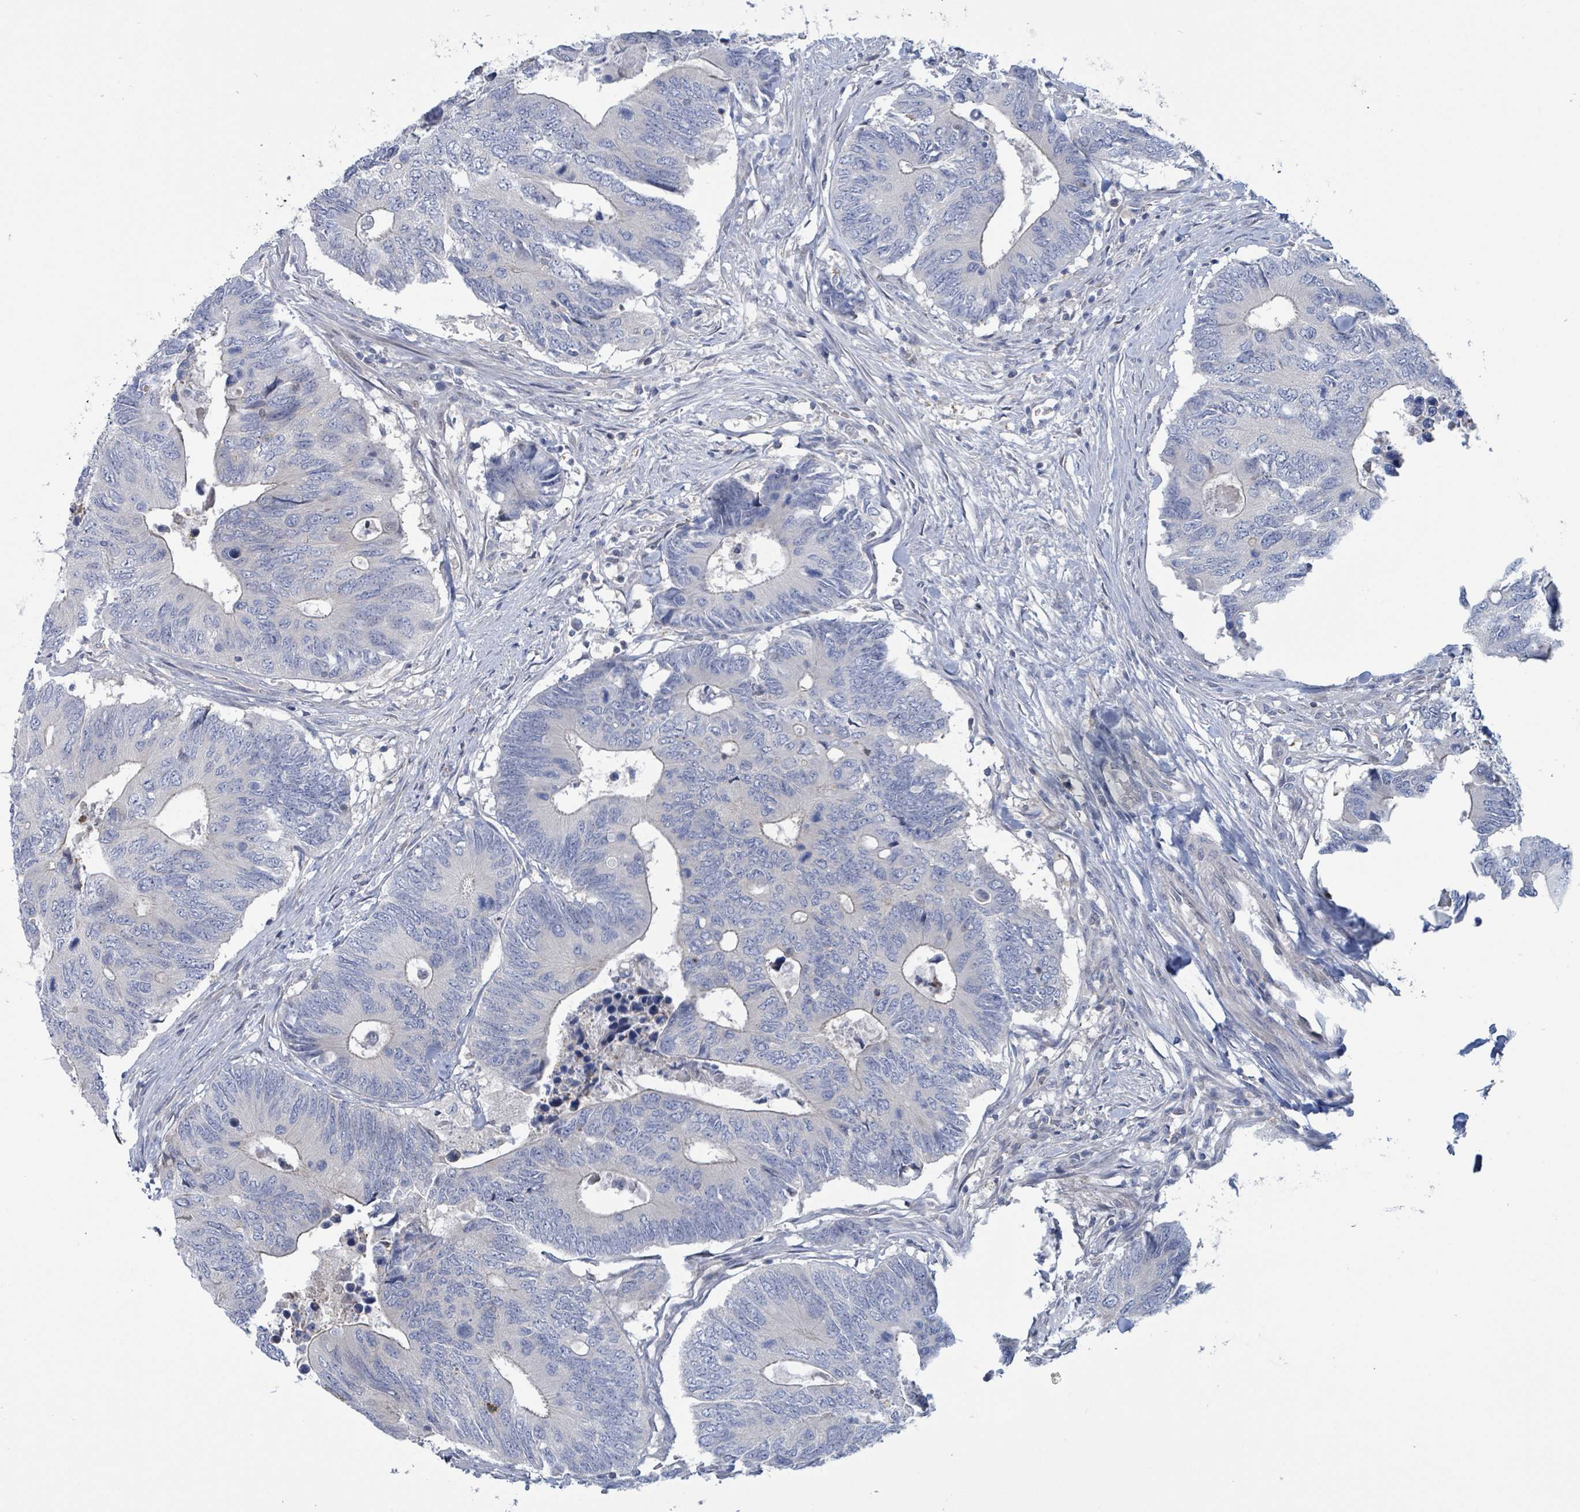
{"staining": {"intensity": "negative", "quantity": "none", "location": "none"}, "tissue": "colorectal cancer", "cell_type": "Tumor cells", "image_type": "cancer", "snomed": [{"axis": "morphology", "description": "Adenocarcinoma, NOS"}, {"axis": "topography", "description": "Colon"}], "caption": "IHC photomicrograph of colorectal adenocarcinoma stained for a protein (brown), which shows no positivity in tumor cells.", "gene": "DGKZ", "patient": {"sex": "male", "age": 87}}